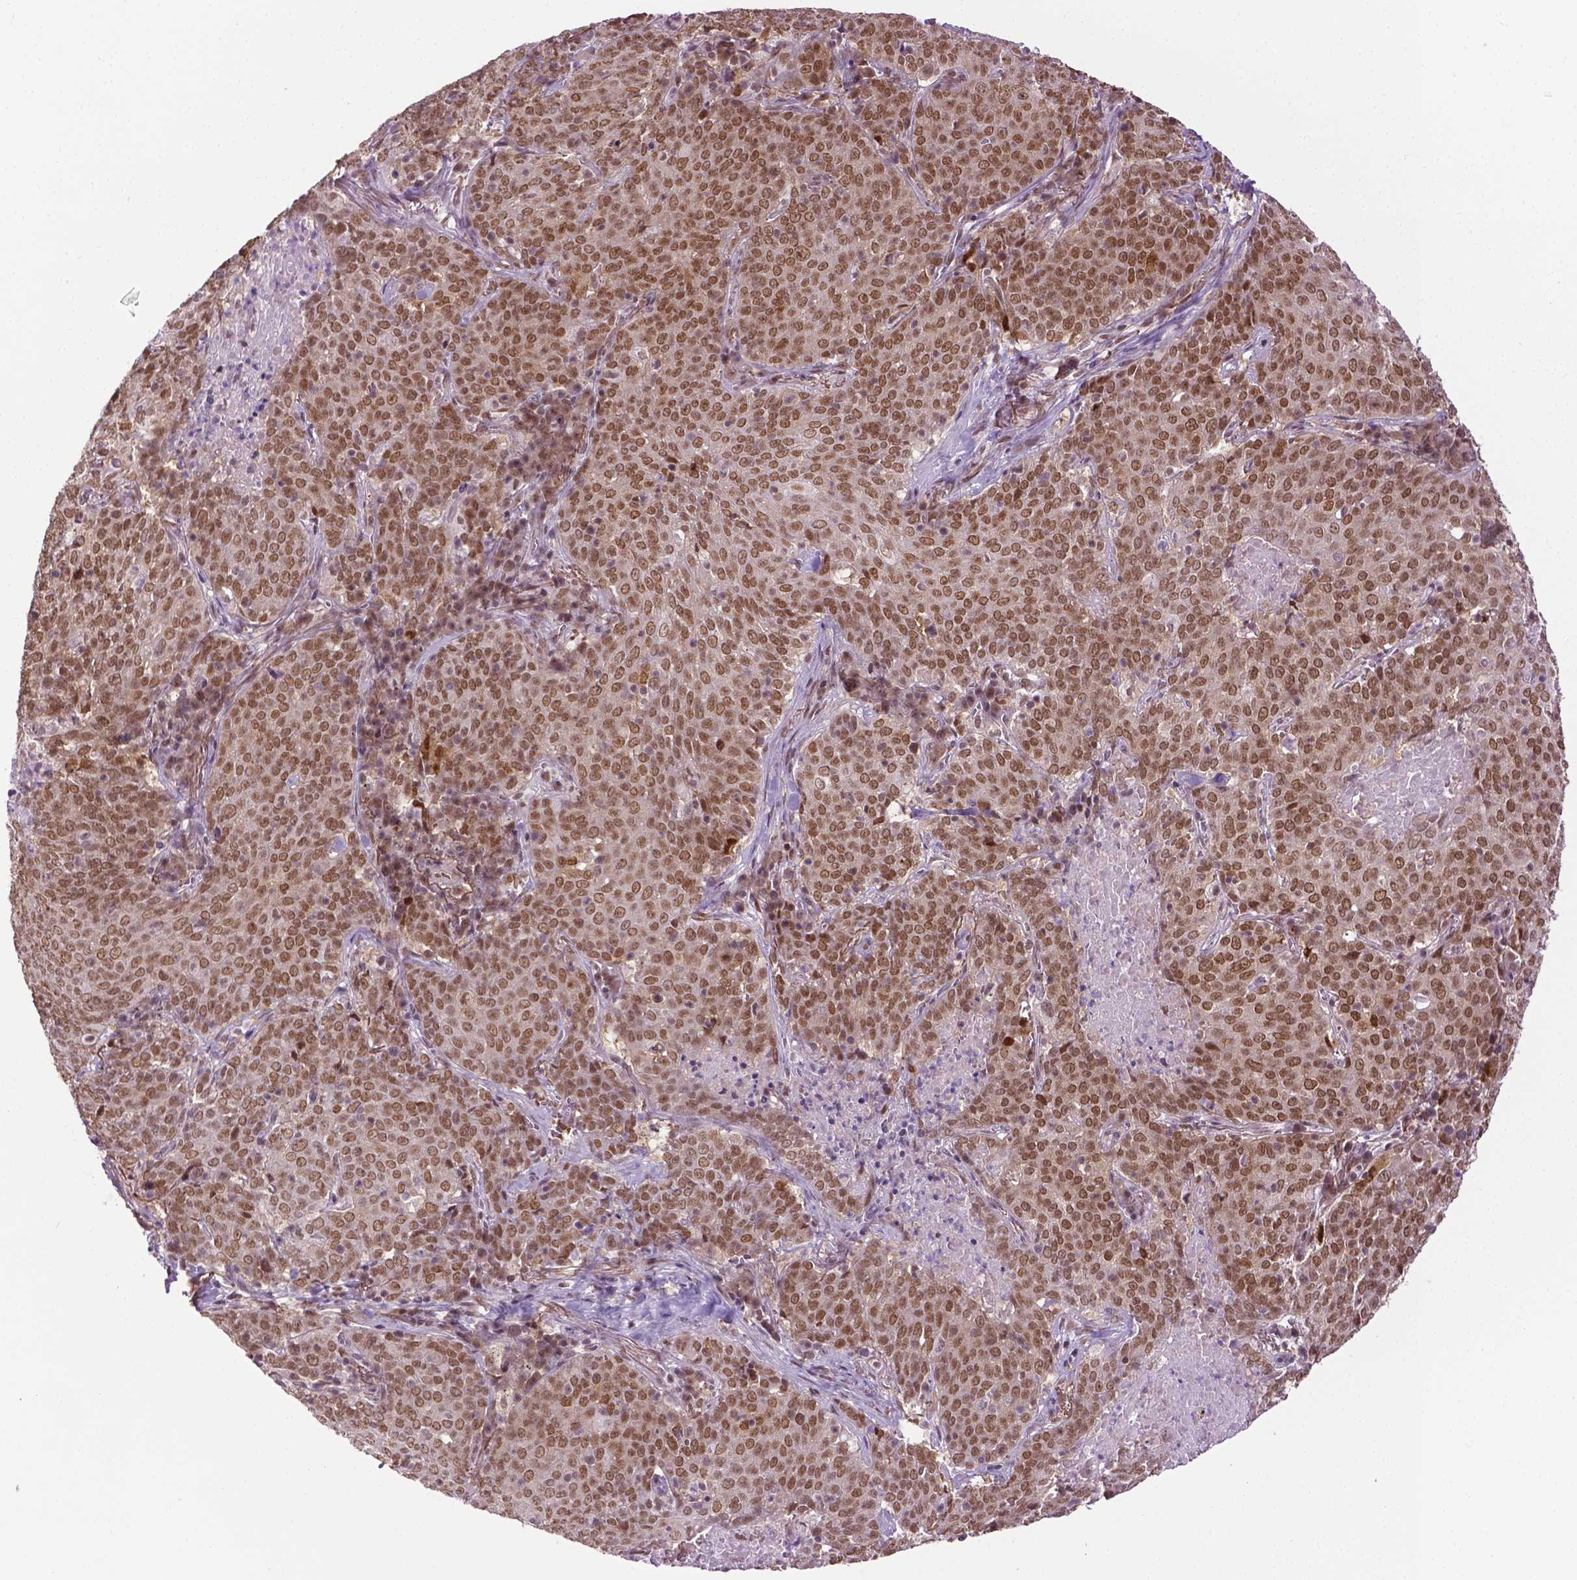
{"staining": {"intensity": "moderate", "quantity": ">75%", "location": "nuclear"}, "tissue": "lung cancer", "cell_type": "Tumor cells", "image_type": "cancer", "snomed": [{"axis": "morphology", "description": "Squamous cell carcinoma, NOS"}, {"axis": "topography", "description": "Lung"}], "caption": "Lung squamous cell carcinoma stained for a protein shows moderate nuclear positivity in tumor cells. Nuclei are stained in blue.", "gene": "UBQLN4", "patient": {"sex": "male", "age": 82}}